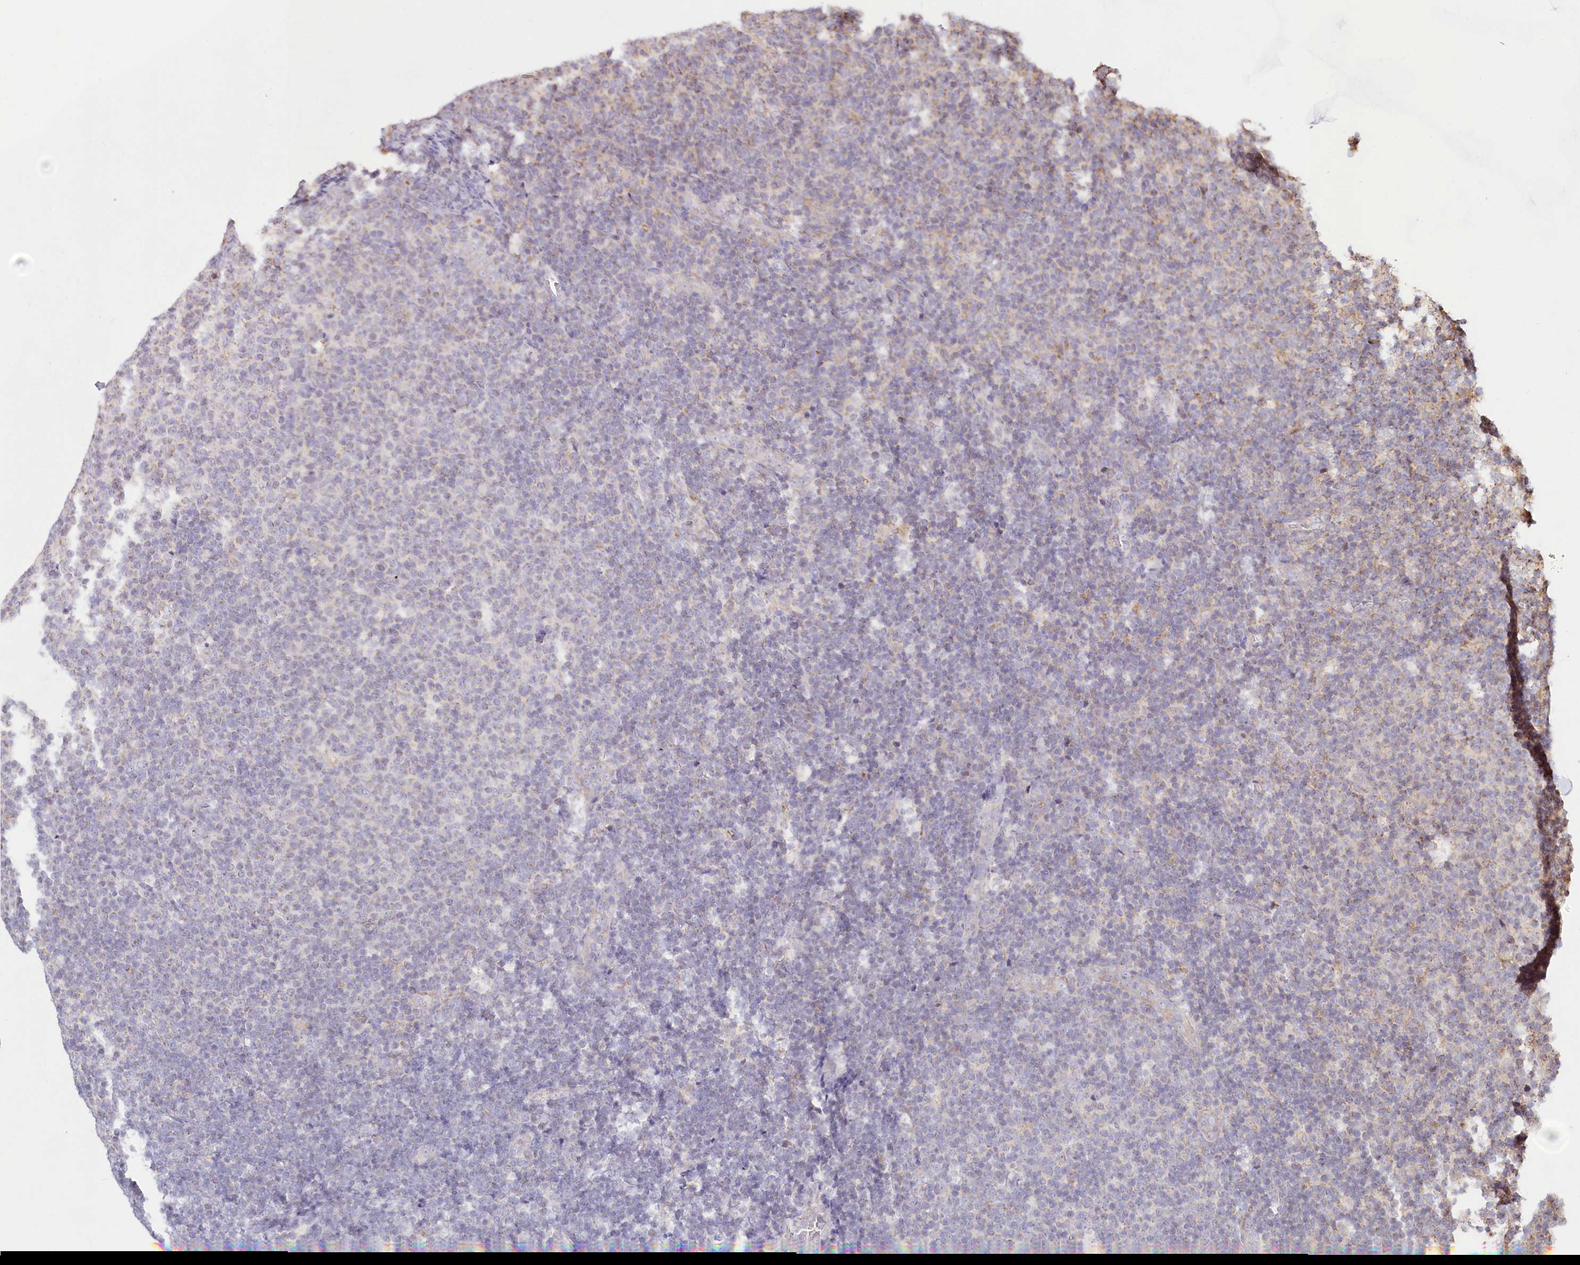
{"staining": {"intensity": "weak", "quantity": "<25%", "location": "cytoplasmic/membranous"}, "tissue": "lymphoma", "cell_type": "Tumor cells", "image_type": "cancer", "snomed": [{"axis": "morphology", "description": "Malignant lymphoma, non-Hodgkin's type, Low grade"}, {"axis": "topography", "description": "Lymph node"}], "caption": "The photomicrograph exhibits no significant positivity in tumor cells of low-grade malignant lymphoma, non-Hodgkin's type.", "gene": "TASOR2", "patient": {"sex": "male", "age": 66}}